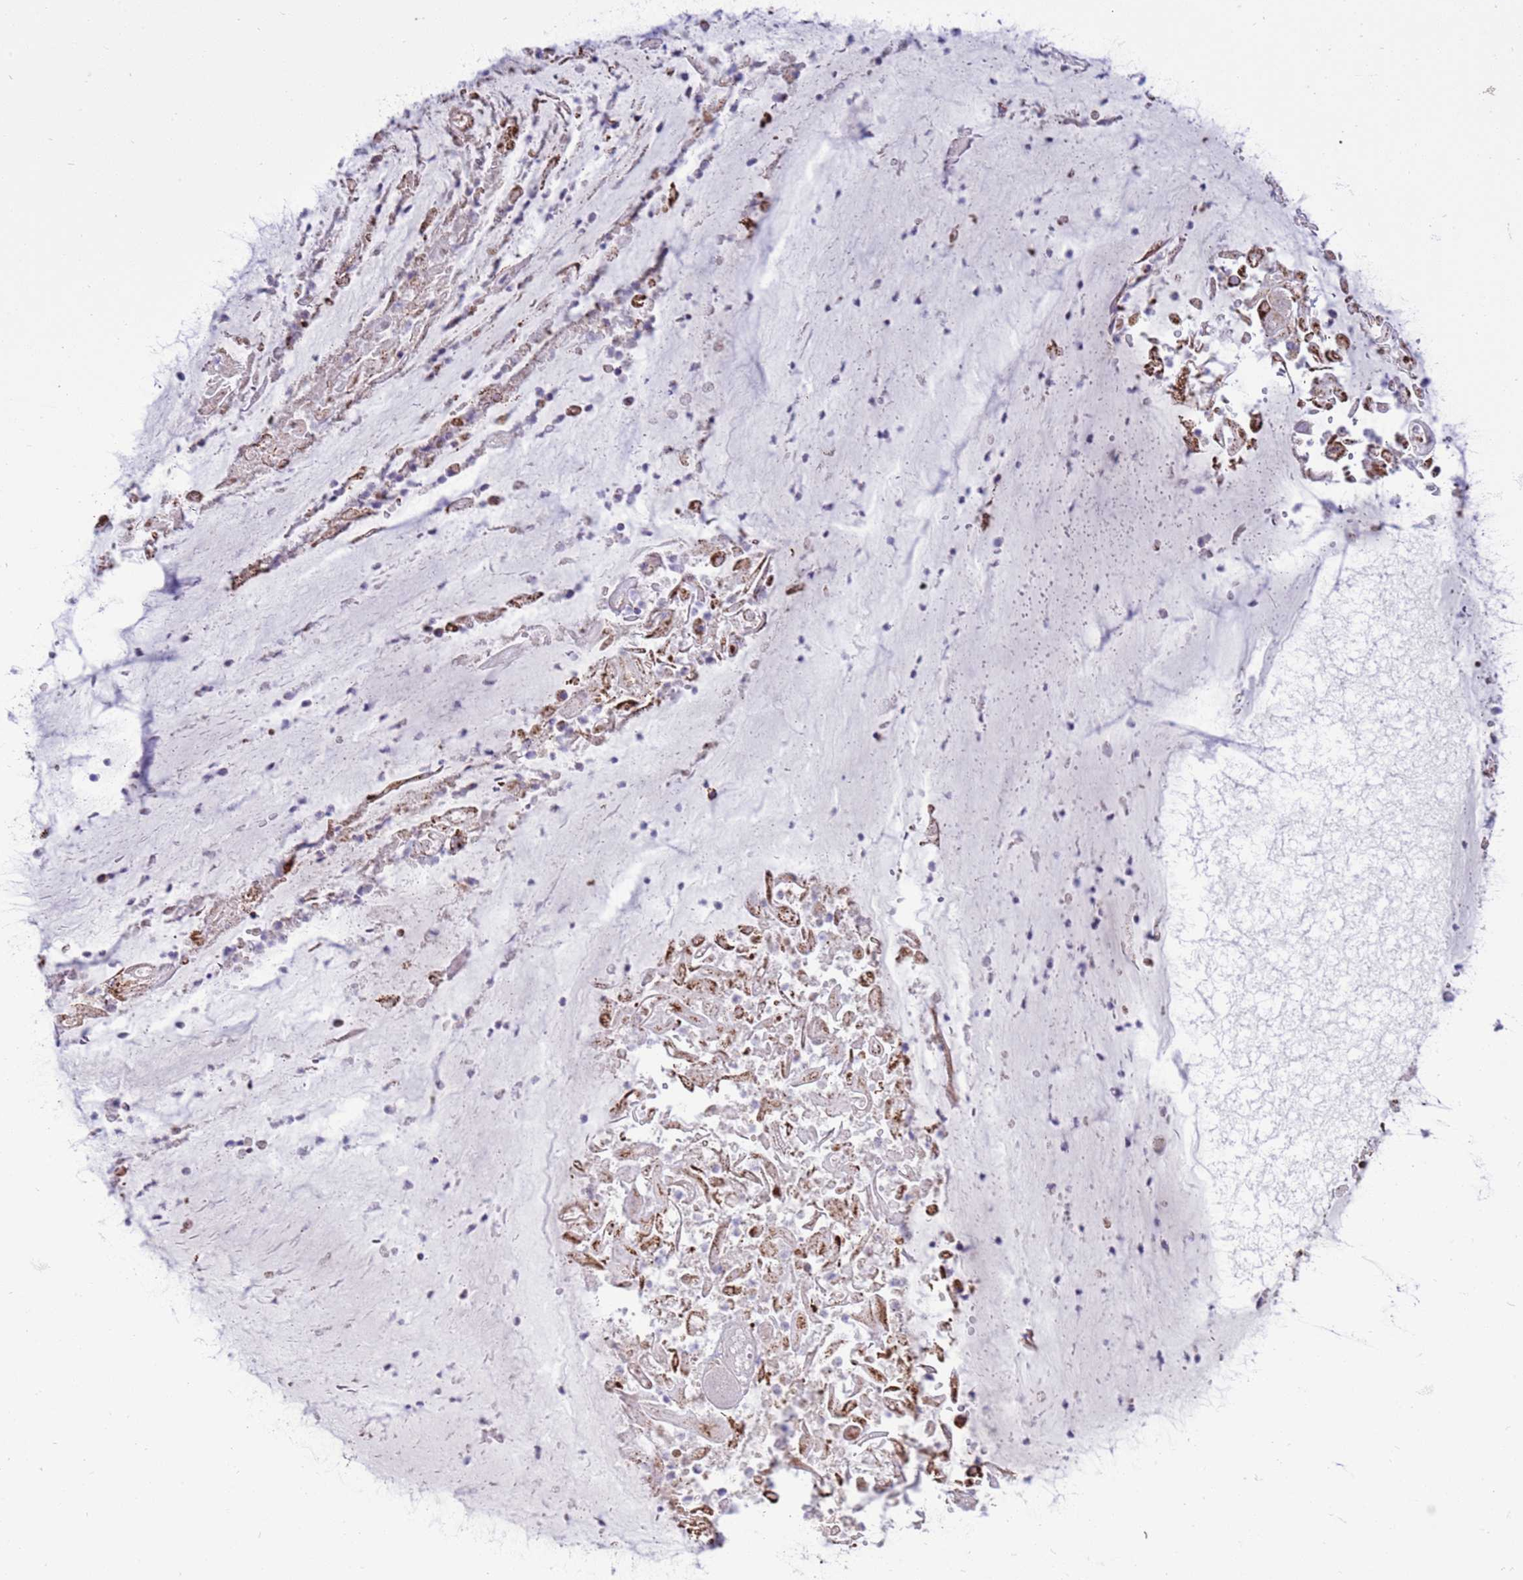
{"staining": {"intensity": "negative", "quantity": "none", "location": "none"}, "tissue": "adipose tissue", "cell_type": "Adipocytes", "image_type": "normal", "snomed": [{"axis": "morphology", "description": "Normal tissue, NOS"}, {"axis": "topography", "description": "Lymph node"}, {"axis": "topography", "description": "Cartilage tissue"}, {"axis": "topography", "description": "Bronchus"}], "caption": "This is a micrograph of immunohistochemistry (IHC) staining of benign adipose tissue, which shows no expression in adipocytes. (DAB (3,3'-diaminobenzidine) IHC with hematoxylin counter stain).", "gene": "RNF165", "patient": {"sex": "male", "age": 63}}